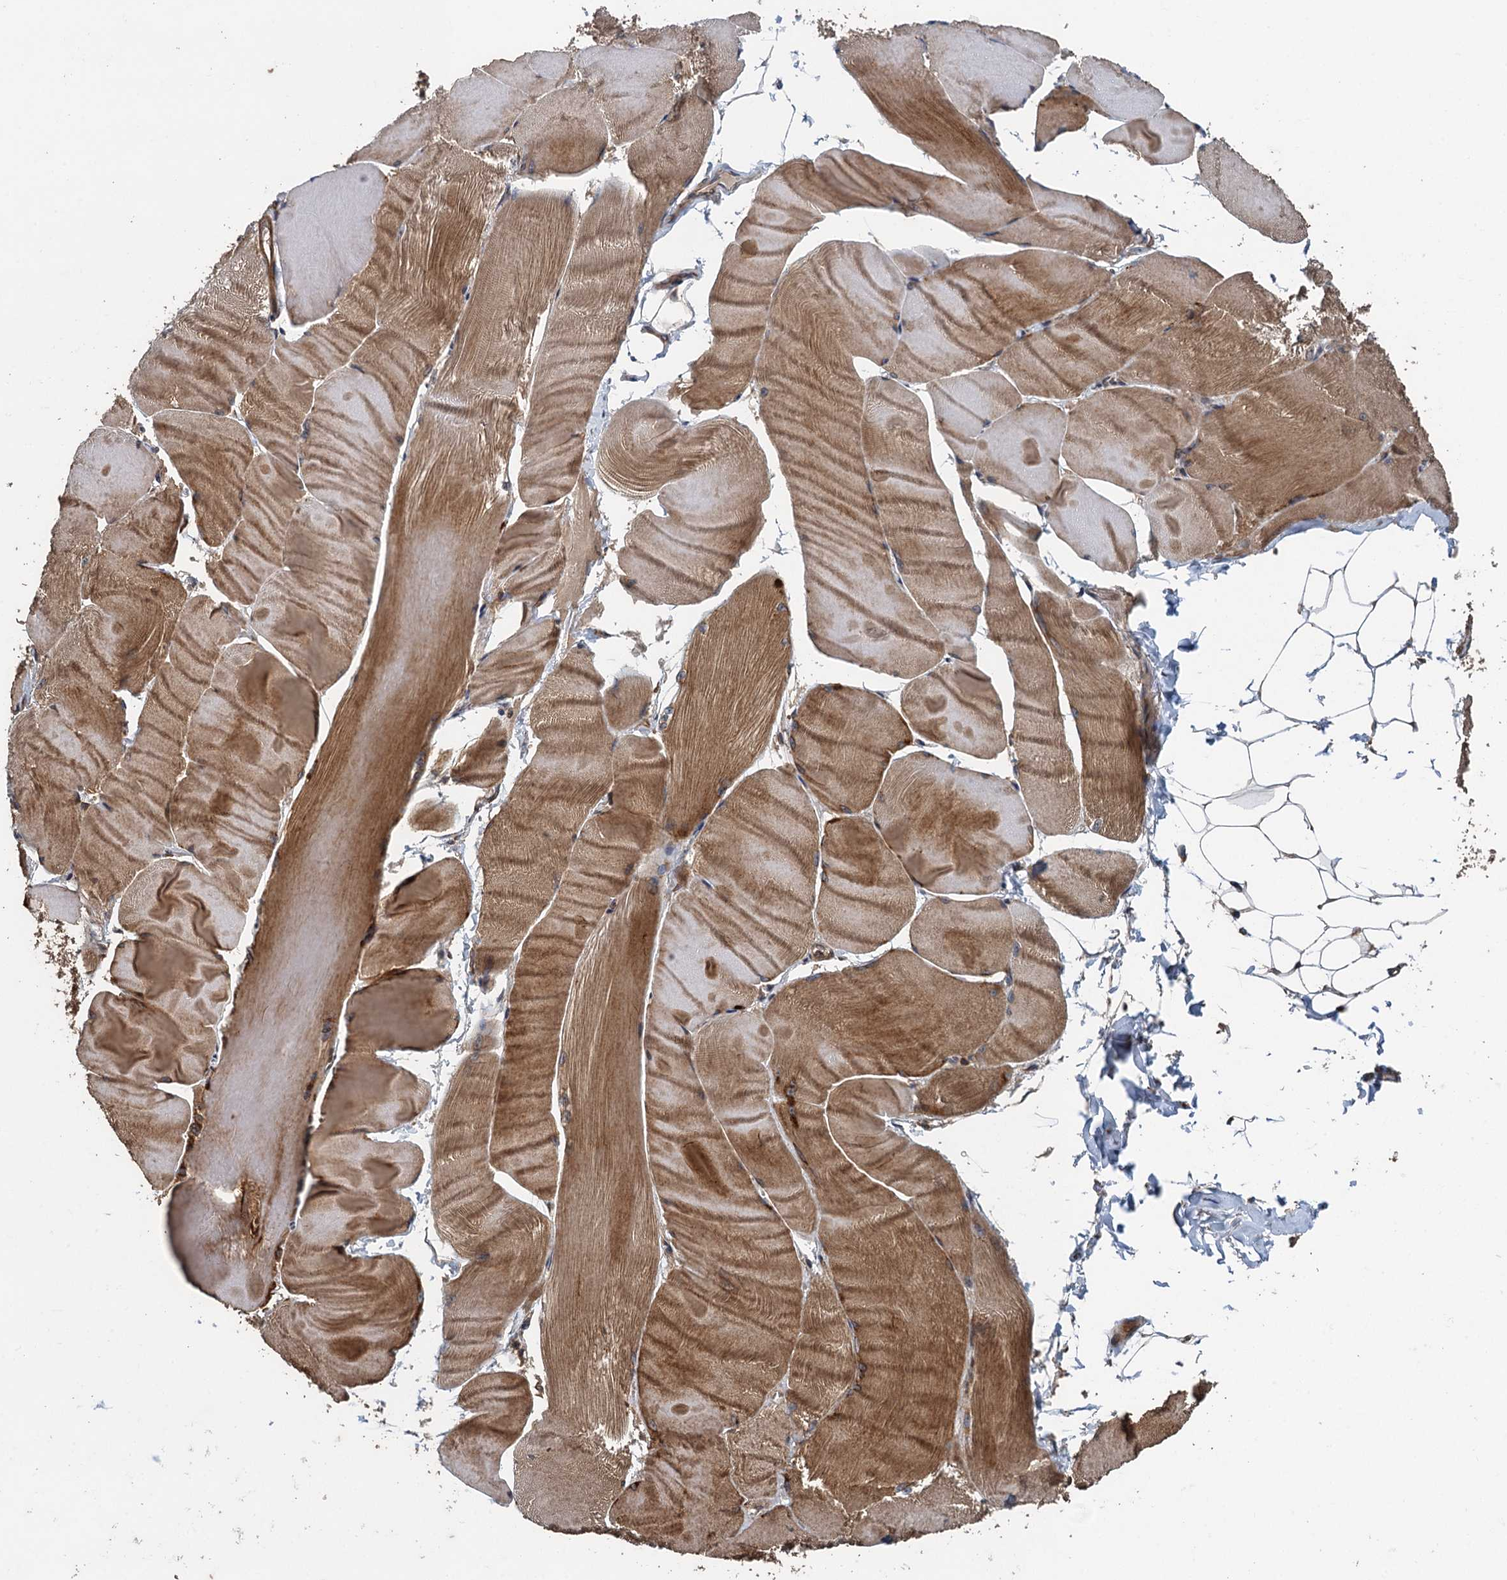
{"staining": {"intensity": "moderate", "quantity": "25%-75%", "location": "cytoplasmic/membranous"}, "tissue": "skeletal muscle", "cell_type": "Myocytes", "image_type": "normal", "snomed": [{"axis": "morphology", "description": "Normal tissue, NOS"}, {"axis": "morphology", "description": "Basal cell carcinoma"}, {"axis": "topography", "description": "Skeletal muscle"}], "caption": "About 25%-75% of myocytes in benign skeletal muscle display moderate cytoplasmic/membranous protein positivity as visualized by brown immunohistochemical staining.", "gene": "BORCS5", "patient": {"sex": "female", "age": 64}}